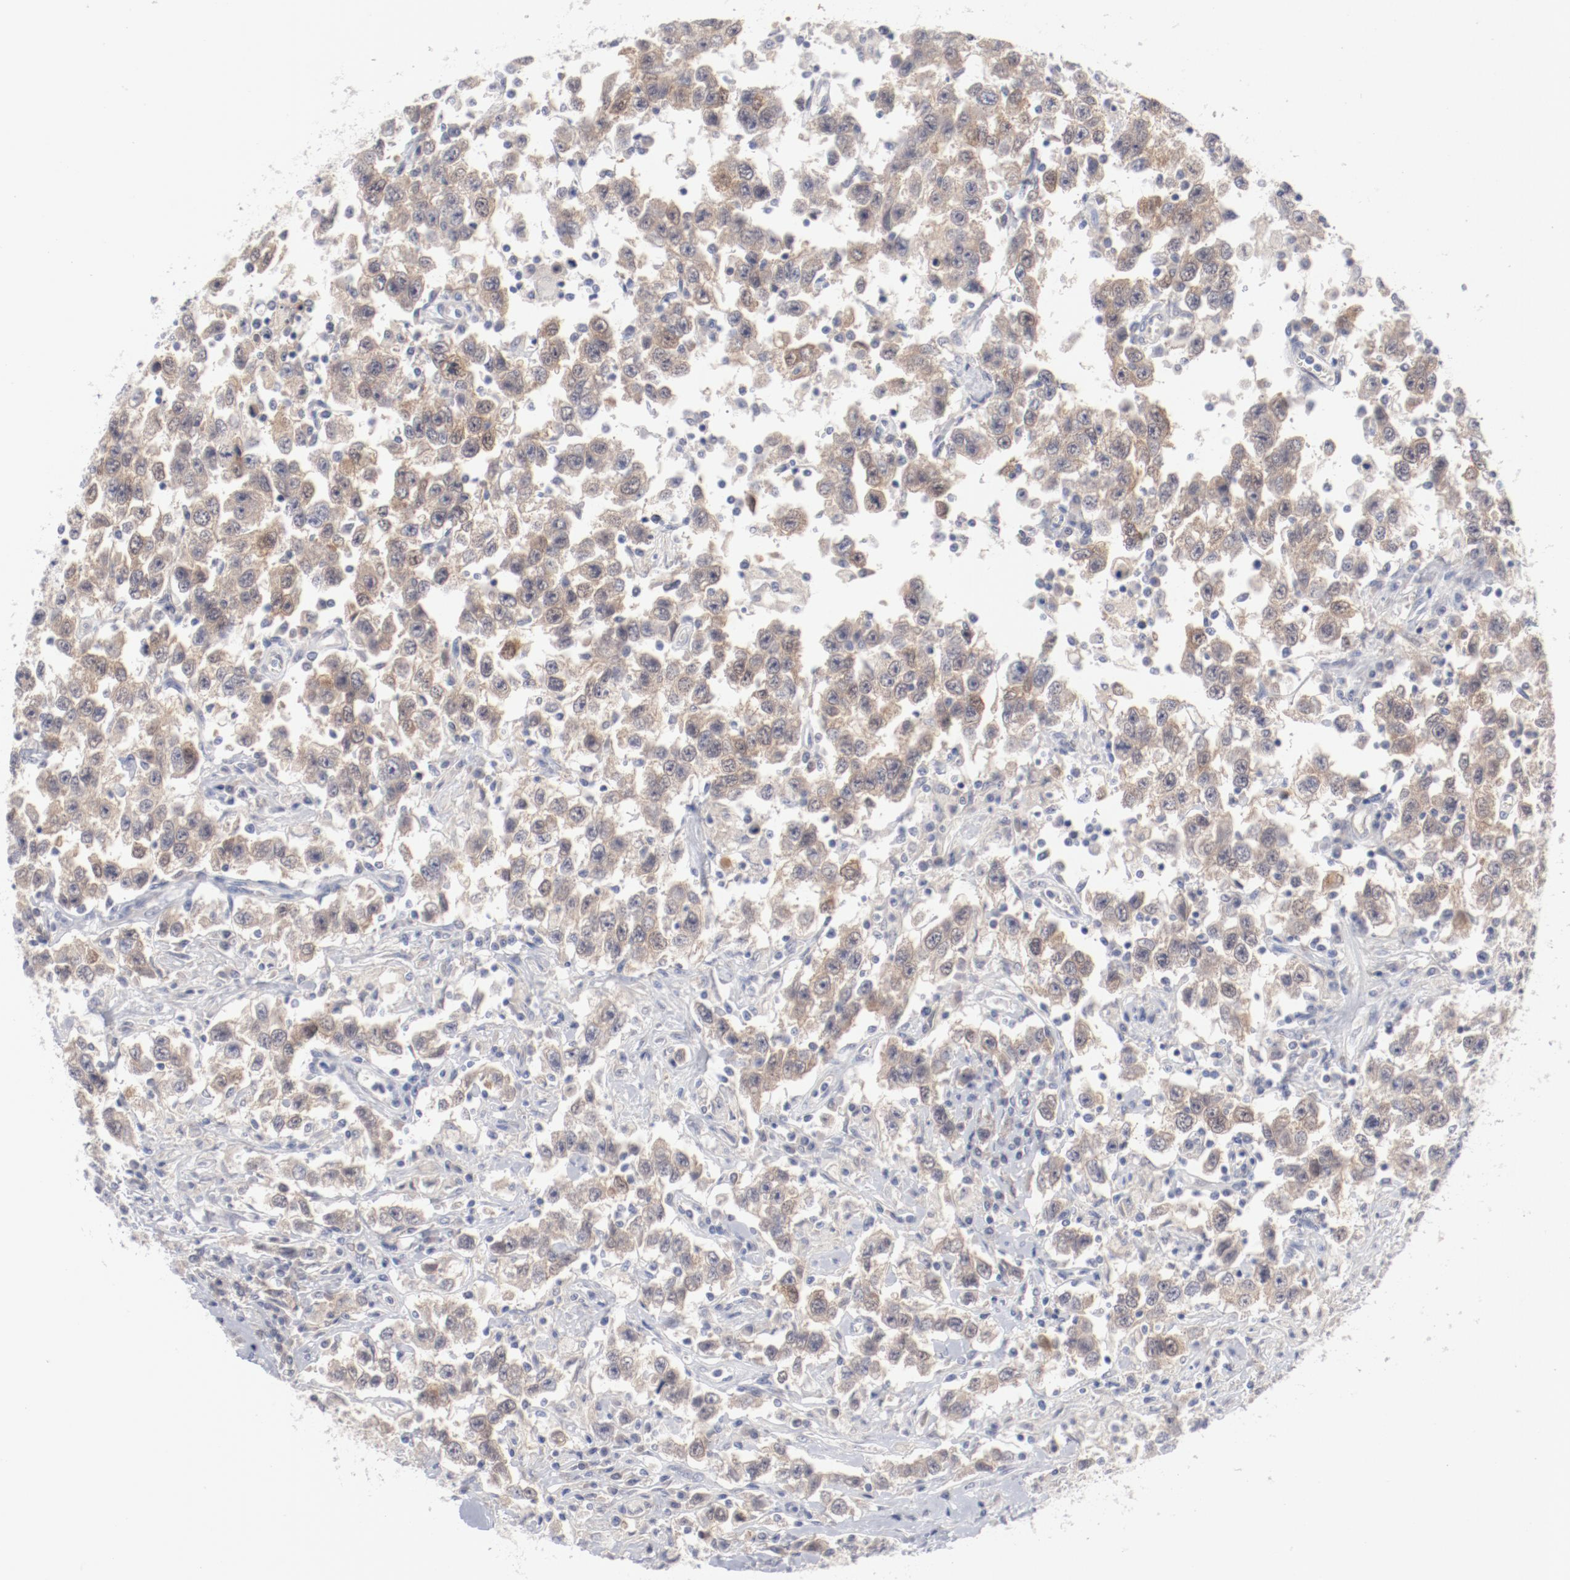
{"staining": {"intensity": "moderate", "quantity": "25%-75%", "location": "cytoplasmic/membranous,nuclear"}, "tissue": "testis cancer", "cell_type": "Tumor cells", "image_type": "cancer", "snomed": [{"axis": "morphology", "description": "Seminoma, NOS"}, {"axis": "topography", "description": "Testis"}], "caption": "DAB immunohistochemical staining of human testis seminoma demonstrates moderate cytoplasmic/membranous and nuclear protein expression in about 25%-75% of tumor cells. (brown staining indicates protein expression, while blue staining denotes nuclei).", "gene": "SH3BGR", "patient": {"sex": "male", "age": 41}}